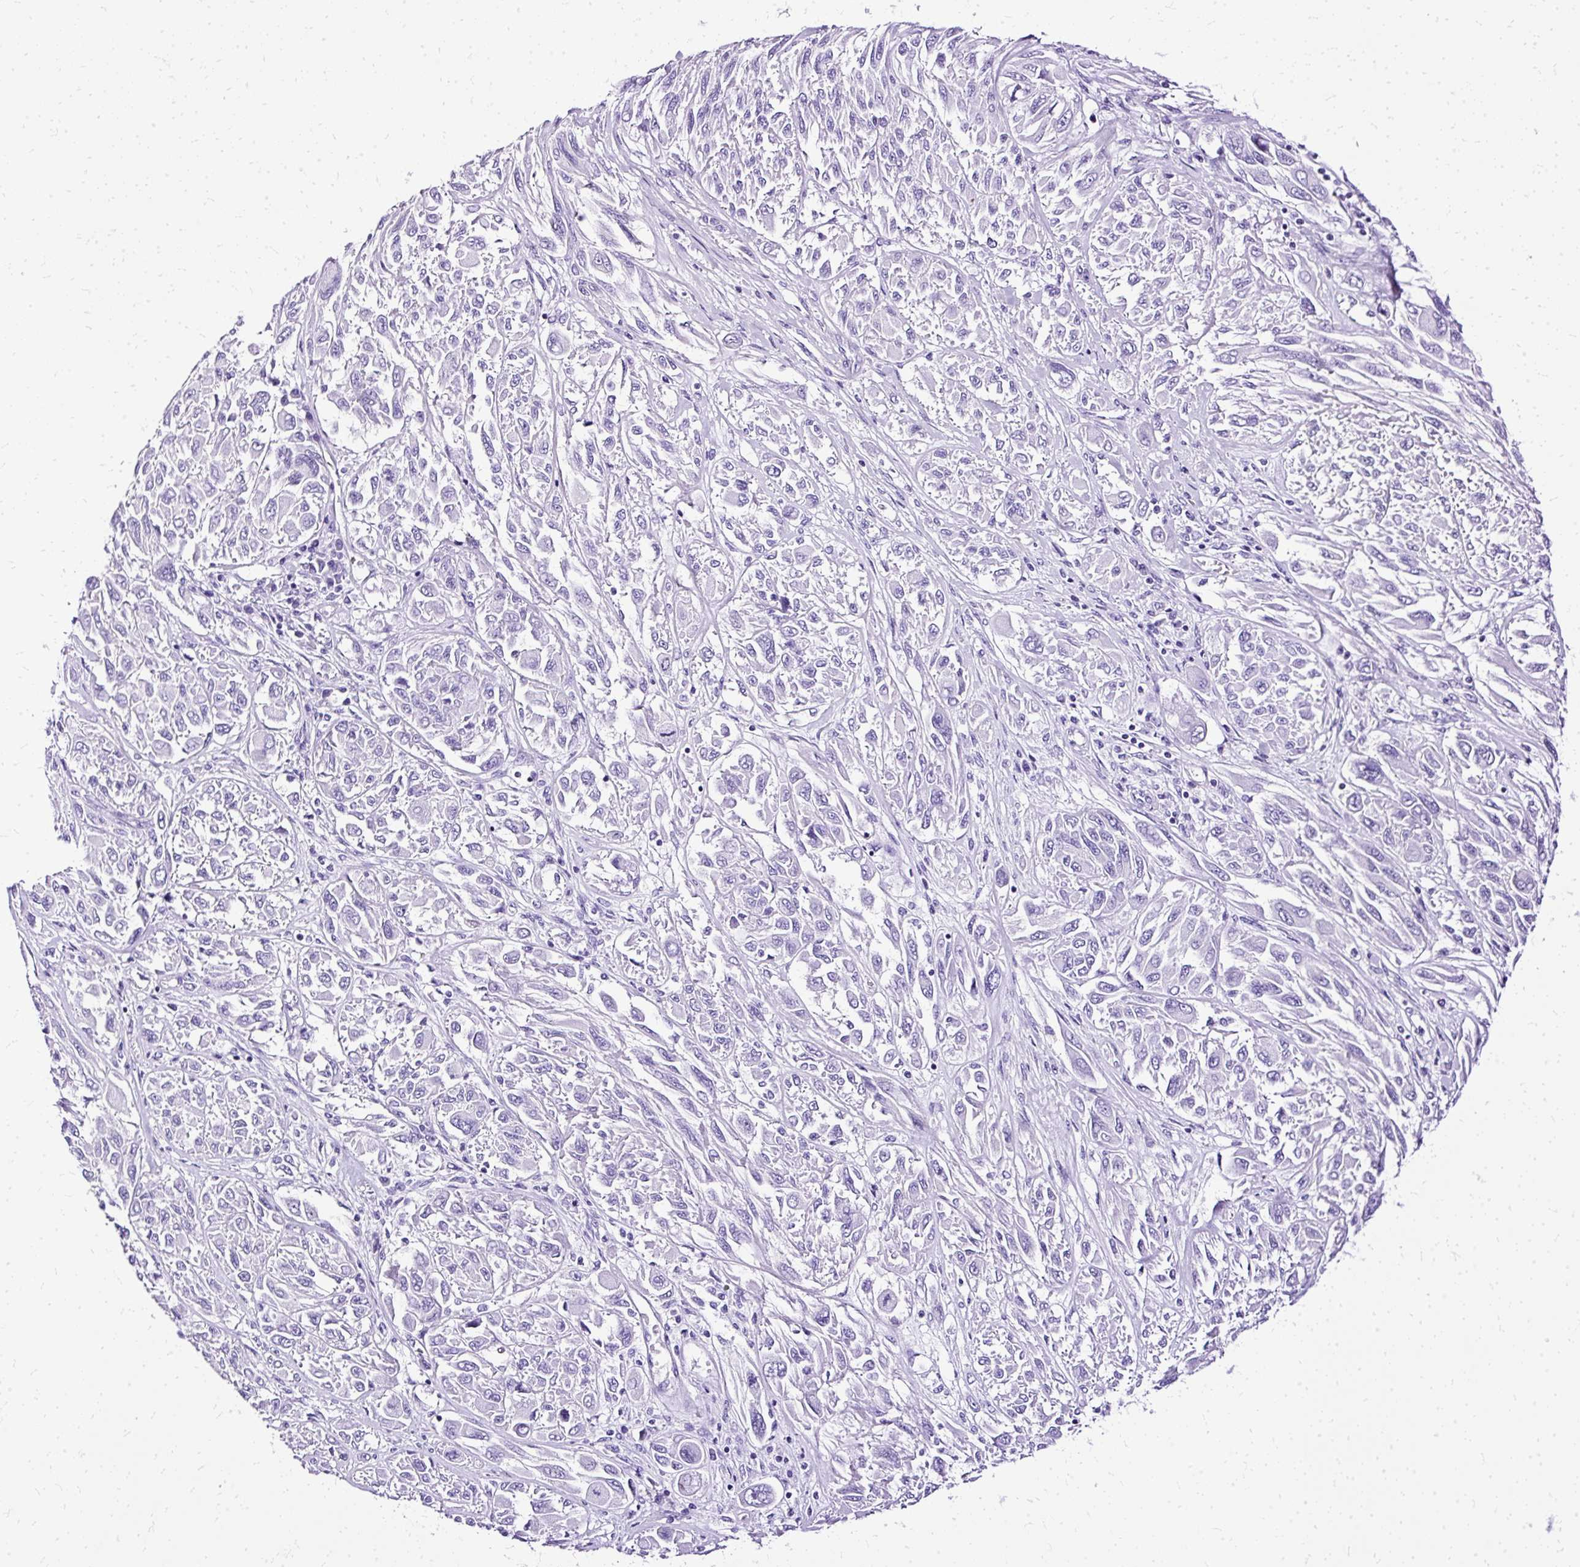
{"staining": {"intensity": "negative", "quantity": "none", "location": "none"}, "tissue": "melanoma", "cell_type": "Tumor cells", "image_type": "cancer", "snomed": [{"axis": "morphology", "description": "Malignant melanoma, NOS"}, {"axis": "topography", "description": "Skin"}], "caption": "High power microscopy photomicrograph of an immunohistochemistry (IHC) micrograph of malignant melanoma, revealing no significant expression in tumor cells. The staining is performed using DAB (3,3'-diaminobenzidine) brown chromogen with nuclei counter-stained in using hematoxylin.", "gene": "SLC8A2", "patient": {"sex": "female", "age": 91}}